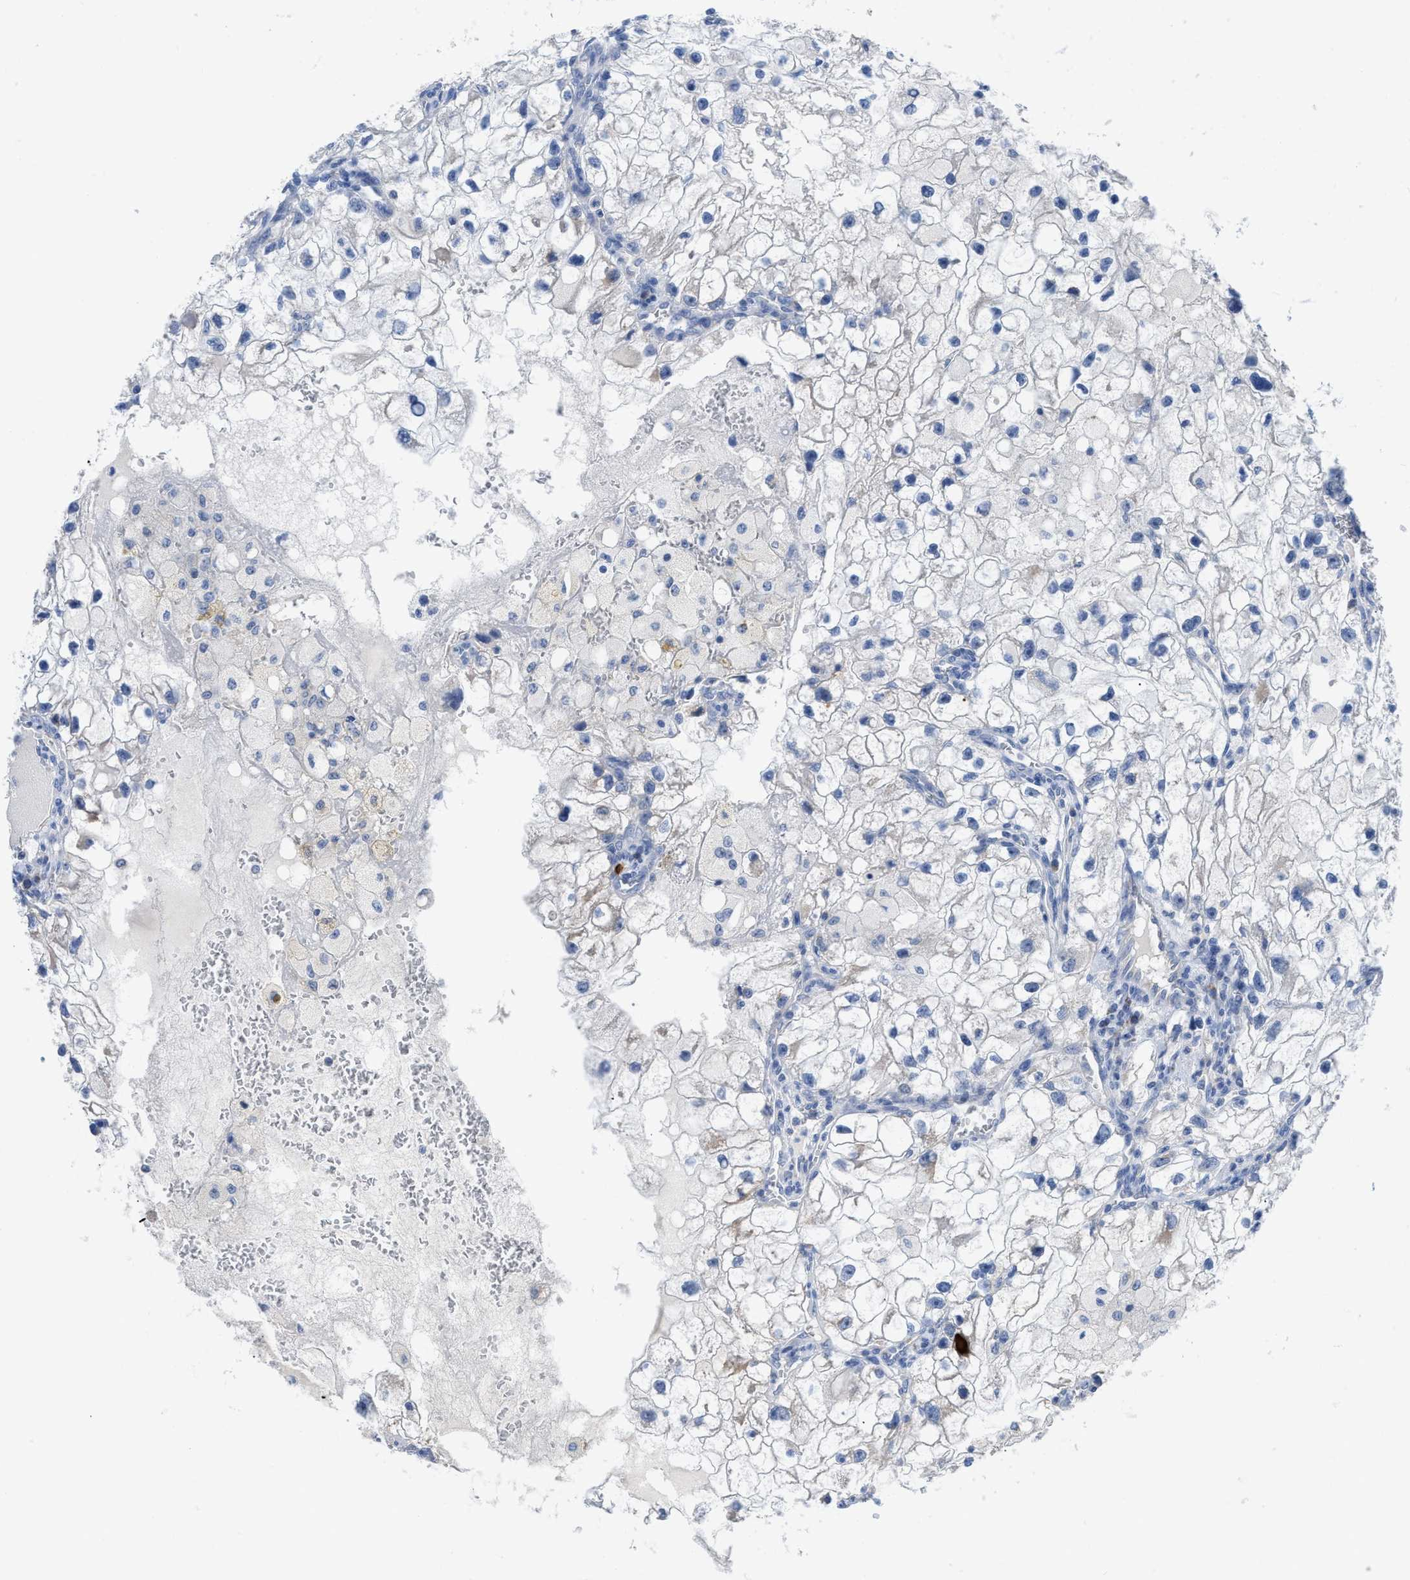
{"staining": {"intensity": "negative", "quantity": "none", "location": "none"}, "tissue": "renal cancer", "cell_type": "Tumor cells", "image_type": "cancer", "snomed": [{"axis": "morphology", "description": "Adenocarcinoma, NOS"}, {"axis": "topography", "description": "Kidney"}], "caption": "The histopathology image shows no significant staining in tumor cells of renal cancer (adenocarcinoma). The staining is performed using DAB (3,3'-diaminobenzidine) brown chromogen with nuclei counter-stained in using hematoxylin.", "gene": "ETFA", "patient": {"sex": "female", "age": 70}}